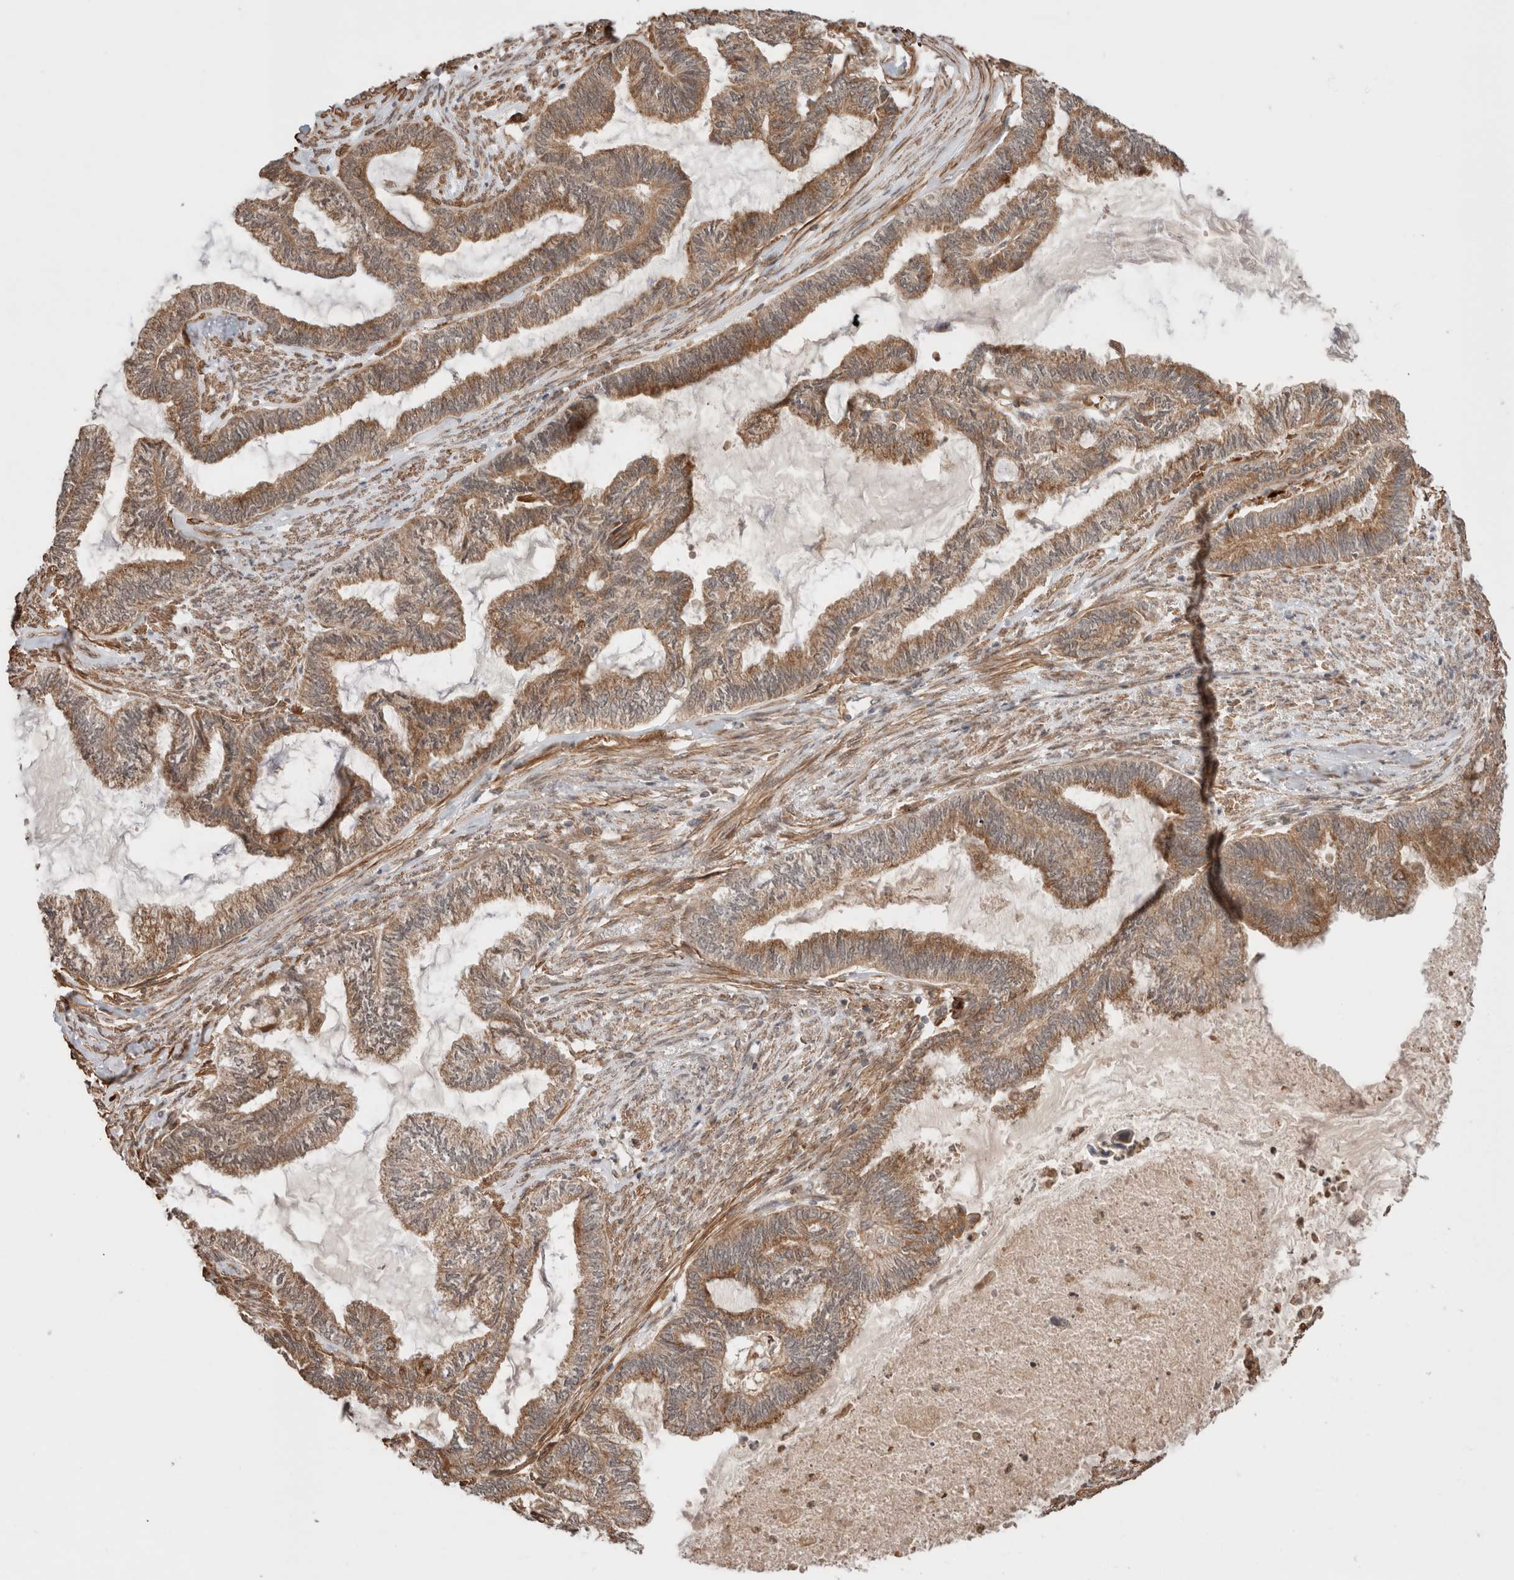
{"staining": {"intensity": "moderate", "quantity": ">75%", "location": "cytoplasmic/membranous"}, "tissue": "endometrial cancer", "cell_type": "Tumor cells", "image_type": "cancer", "snomed": [{"axis": "morphology", "description": "Adenocarcinoma, NOS"}, {"axis": "topography", "description": "Endometrium"}], "caption": "Brown immunohistochemical staining in human adenocarcinoma (endometrial) exhibits moderate cytoplasmic/membranous staining in about >75% of tumor cells. (IHC, brightfield microscopy, high magnification).", "gene": "ZNF649", "patient": {"sex": "female", "age": 86}}